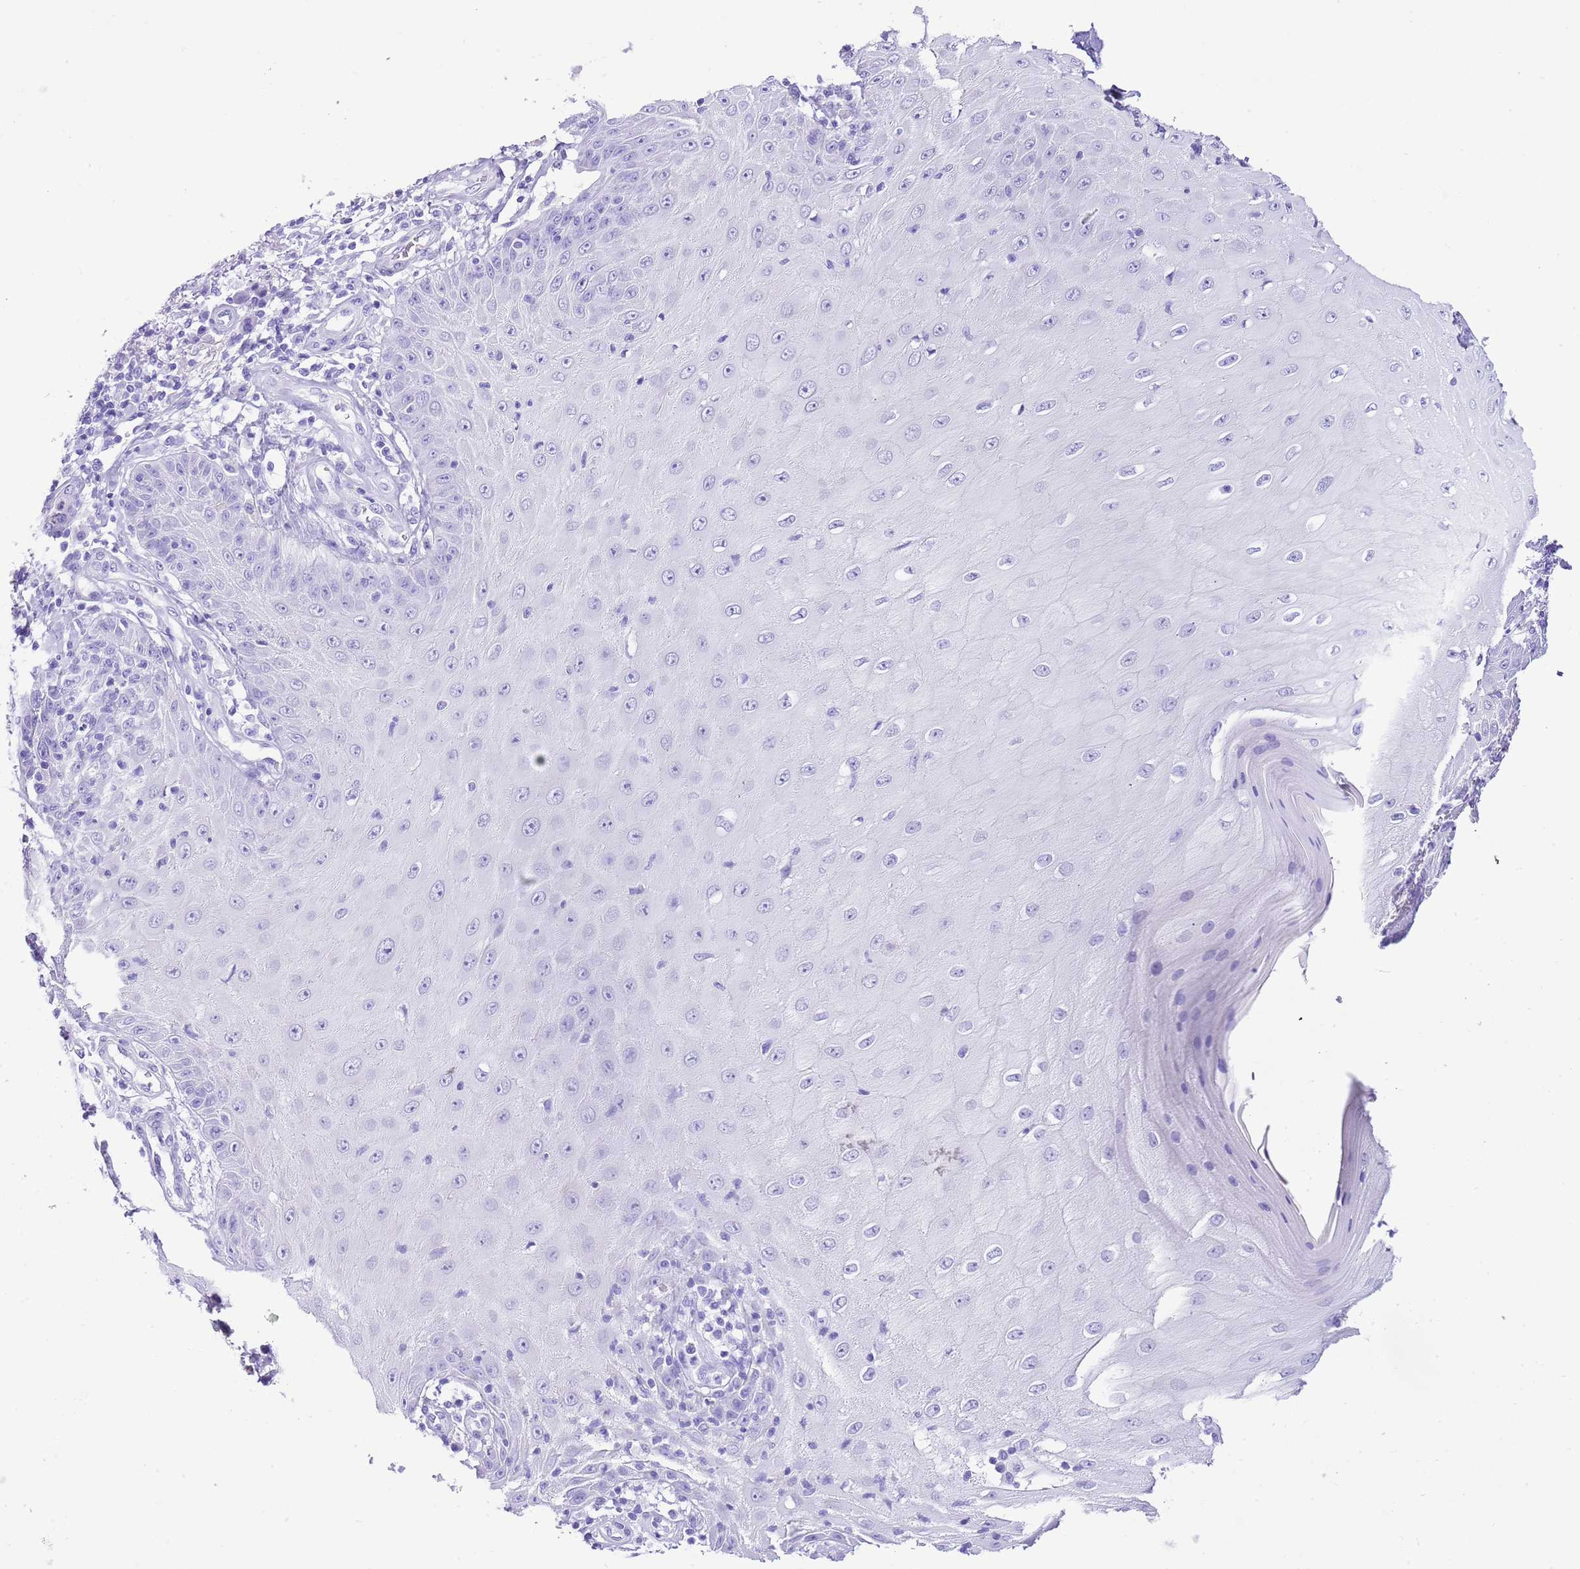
{"staining": {"intensity": "negative", "quantity": "none", "location": "none"}, "tissue": "skin cancer", "cell_type": "Tumor cells", "image_type": "cancer", "snomed": [{"axis": "morphology", "description": "Squamous cell carcinoma, NOS"}, {"axis": "topography", "description": "Skin"}], "caption": "Human skin squamous cell carcinoma stained for a protein using immunohistochemistry shows no positivity in tumor cells.", "gene": "KCNC1", "patient": {"sex": "male", "age": 70}}